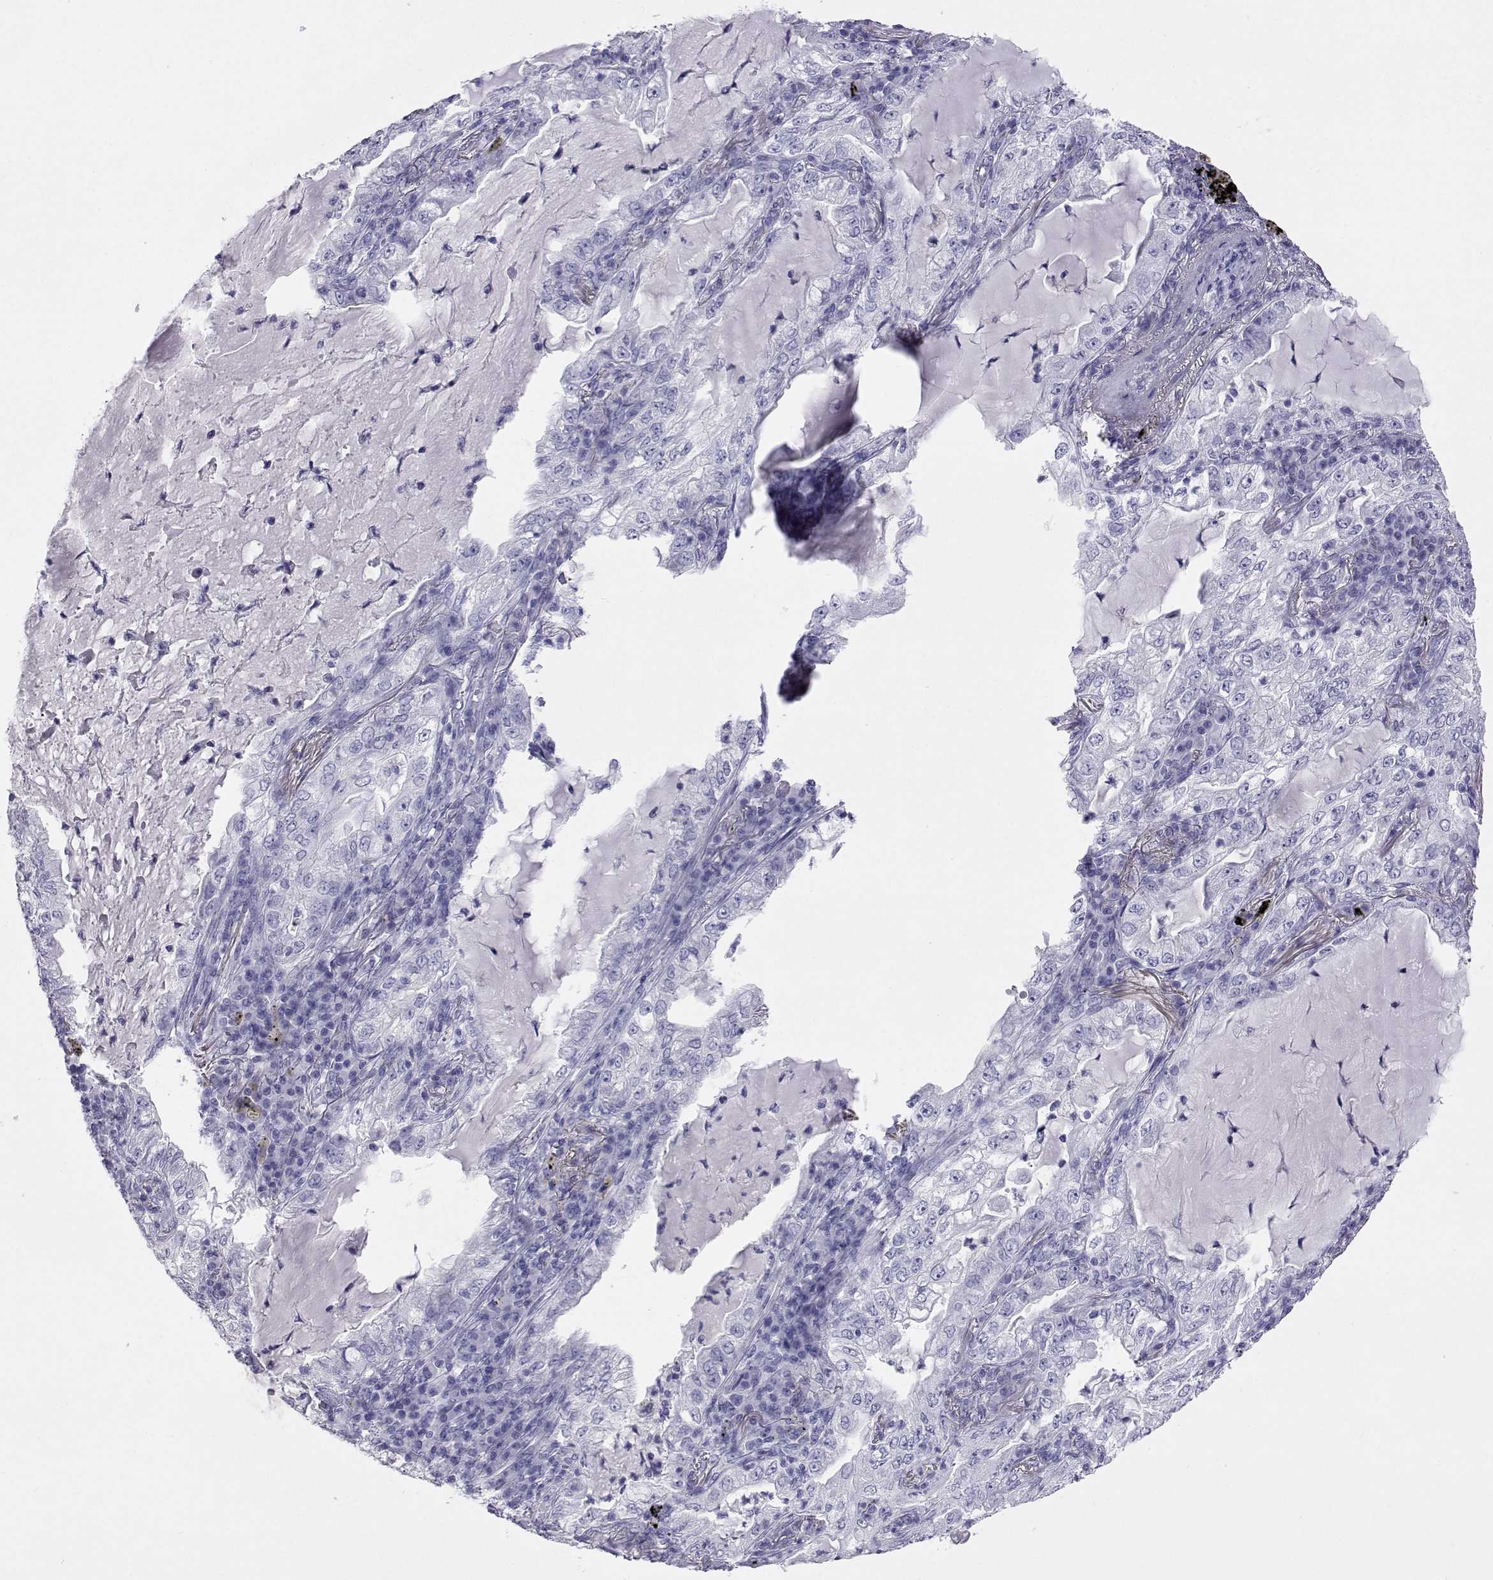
{"staining": {"intensity": "negative", "quantity": "none", "location": "none"}, "tissue": "lung cancer", "cell_type": "Tumor cells", "image_type": "cancer", "snomed": [{"axis": "morphology", "description": "Adenocarcinoma, NOS"}, {"axis": "topography", "description": "Lung"}], "caption": "DAB (3,3'-diaminobenzidine) immunohistochemical staining of human adenocarcinoma (lung) displays no significant expression in tumor cells. (DAB (3,3'-diaminobenzidine) IHC, high magnification).", "gene": "PLIN4", "patient": {"sex": "female", "age": 73}}